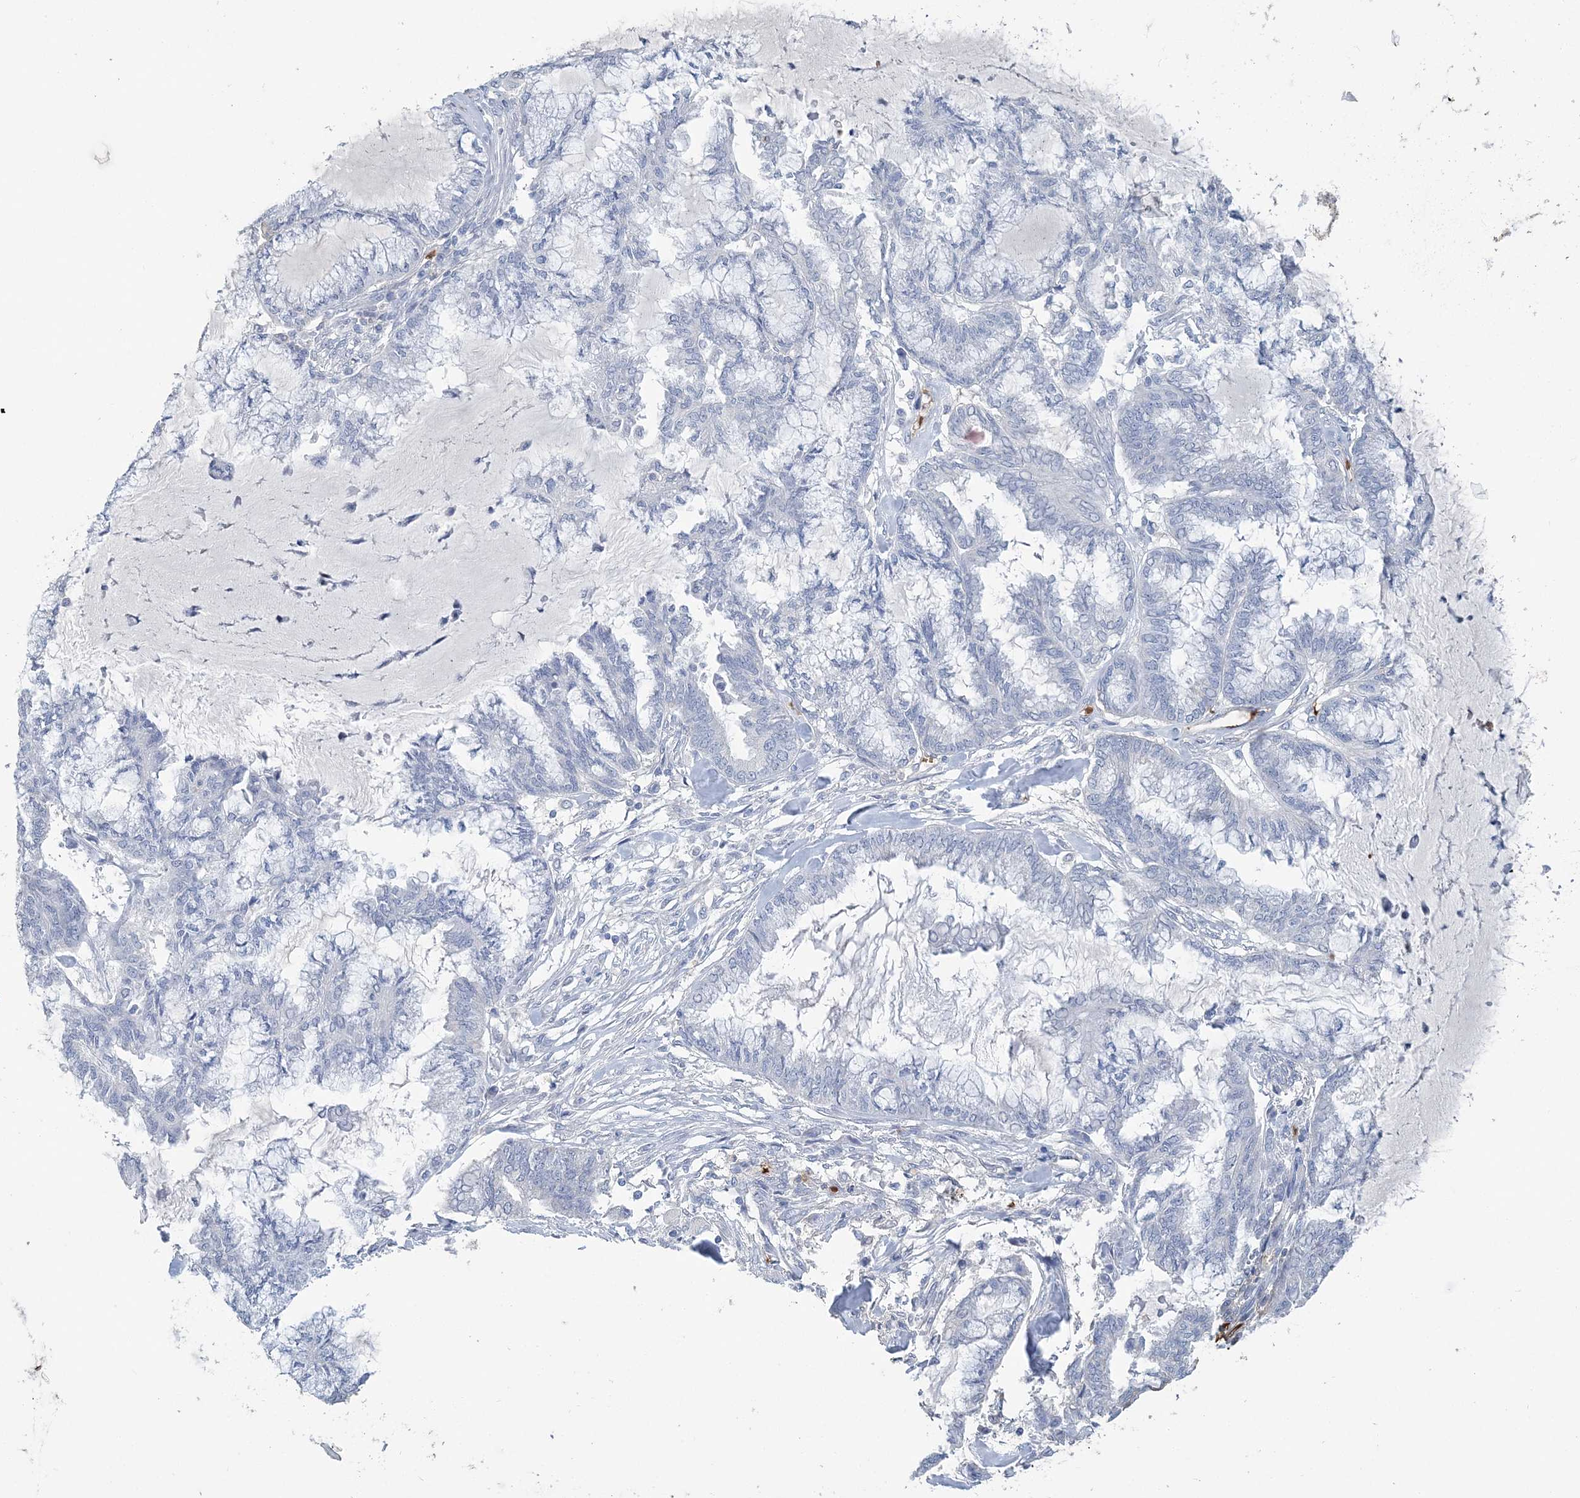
{"staining": {"intensity": "negative", "quantity": "none", "location": "none"}, "tissue": "endometrial cancer", "cell_type": "Tumor cells", "image_type": "cancer", "snomed": [{"axis": "morphology", "description": "Adenocarcinoma, NOS"}, {"axis": "topography", "description": "Endometrium"}], "caption": "This is an IHC micrograph of human endometrial adenocarcinoma. There is no expression in tumor cells.", "gene": "HBD", "patient": {"sex": "female", "age": 86}}